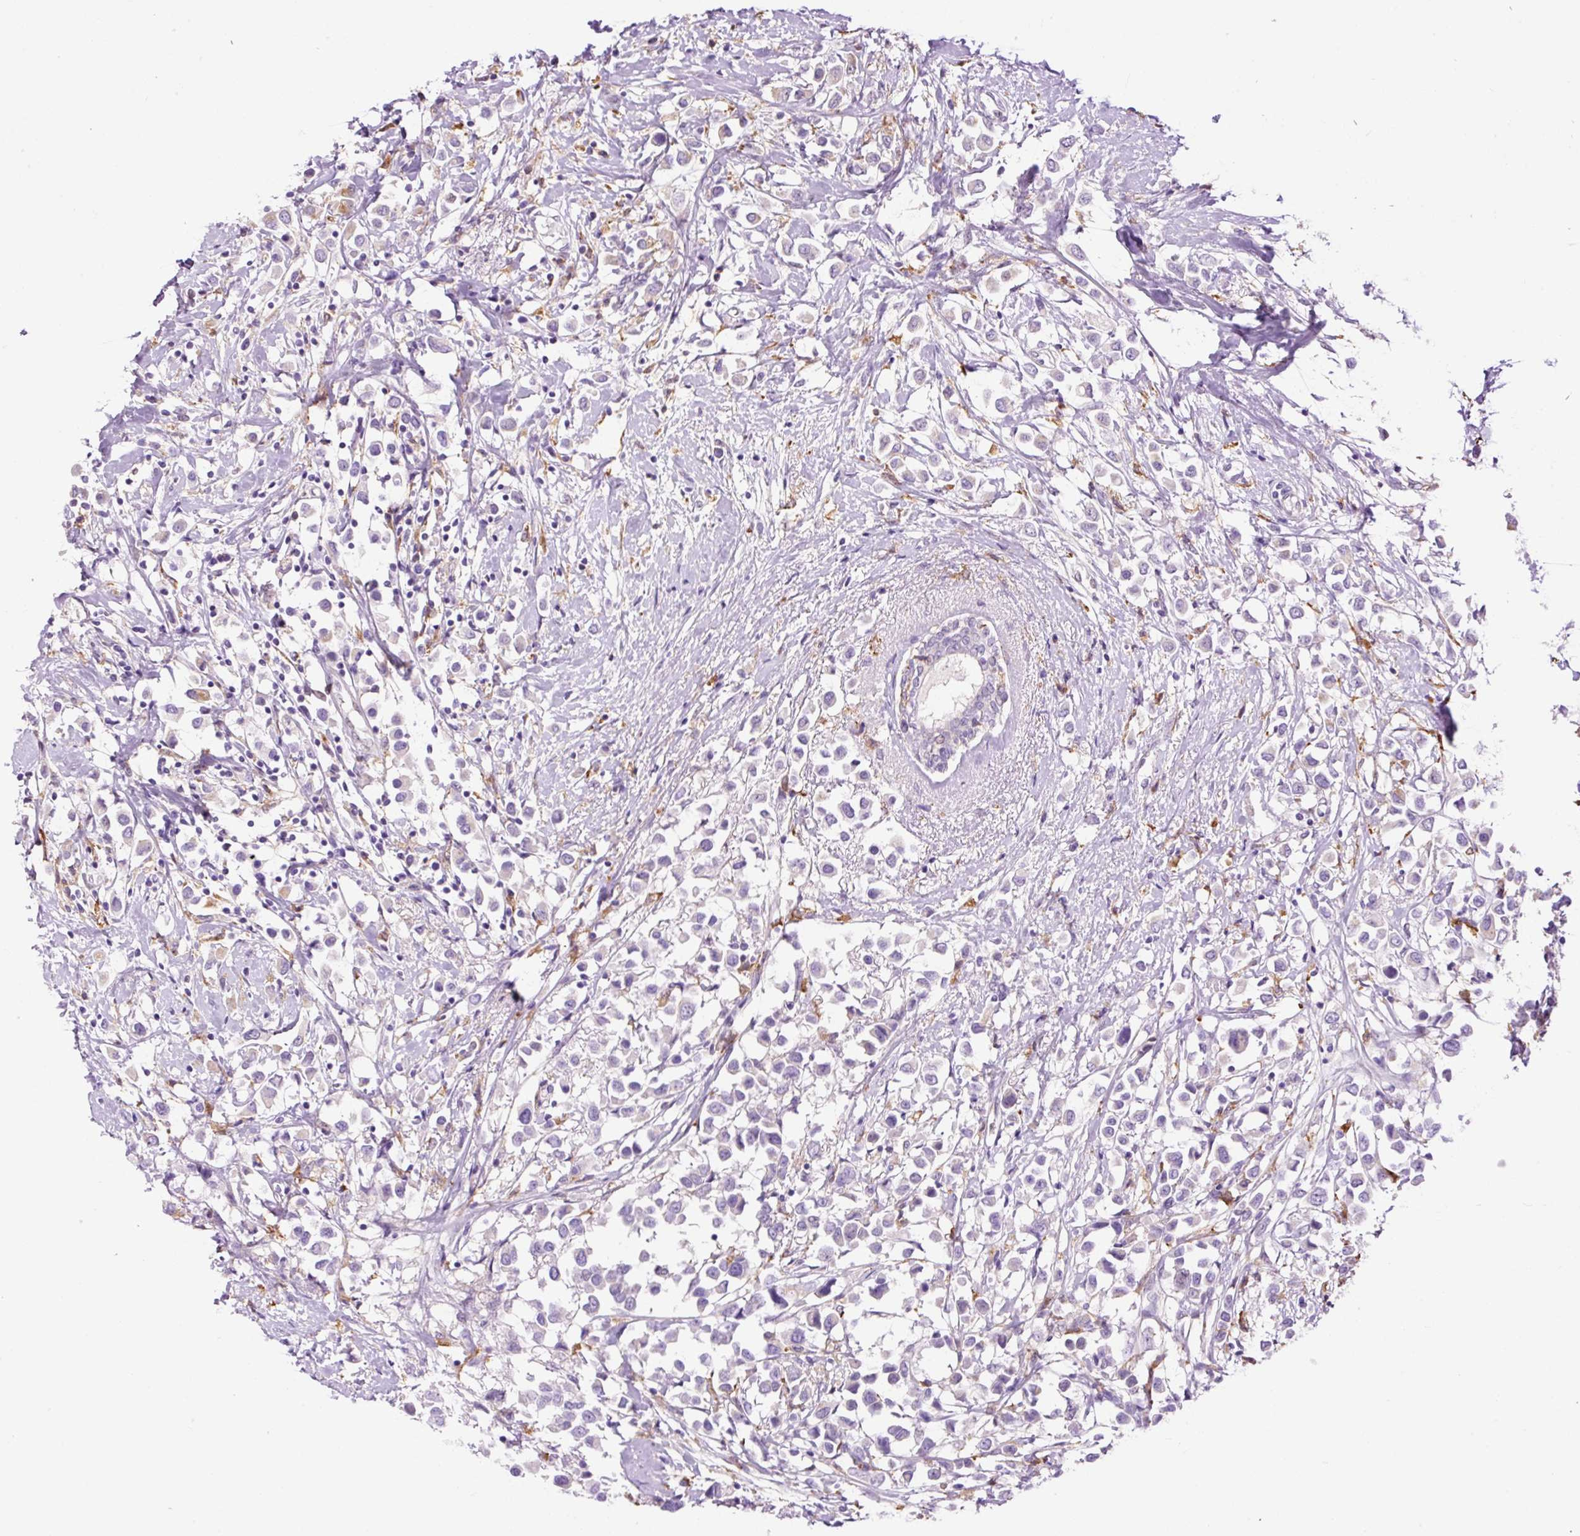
{"staining": {"intensity": "negative", "quantity": "none", "location": "none"}, "tissue": "breast cancer", "cell_type": "Tumor cells", "image_type": "cancer", "snomed": [{"axis": "morphology", "description": "Duct carcinoma"}, {"axis": "topography", "description": "Breast"}], "caption": "This is an immunohistochemistry histopathology image of infiltrating ductal carcinoma (breast). There is no staining in tumor cells.", "gene": "LY86", "patient": {"sex": "female", "age": 61}}